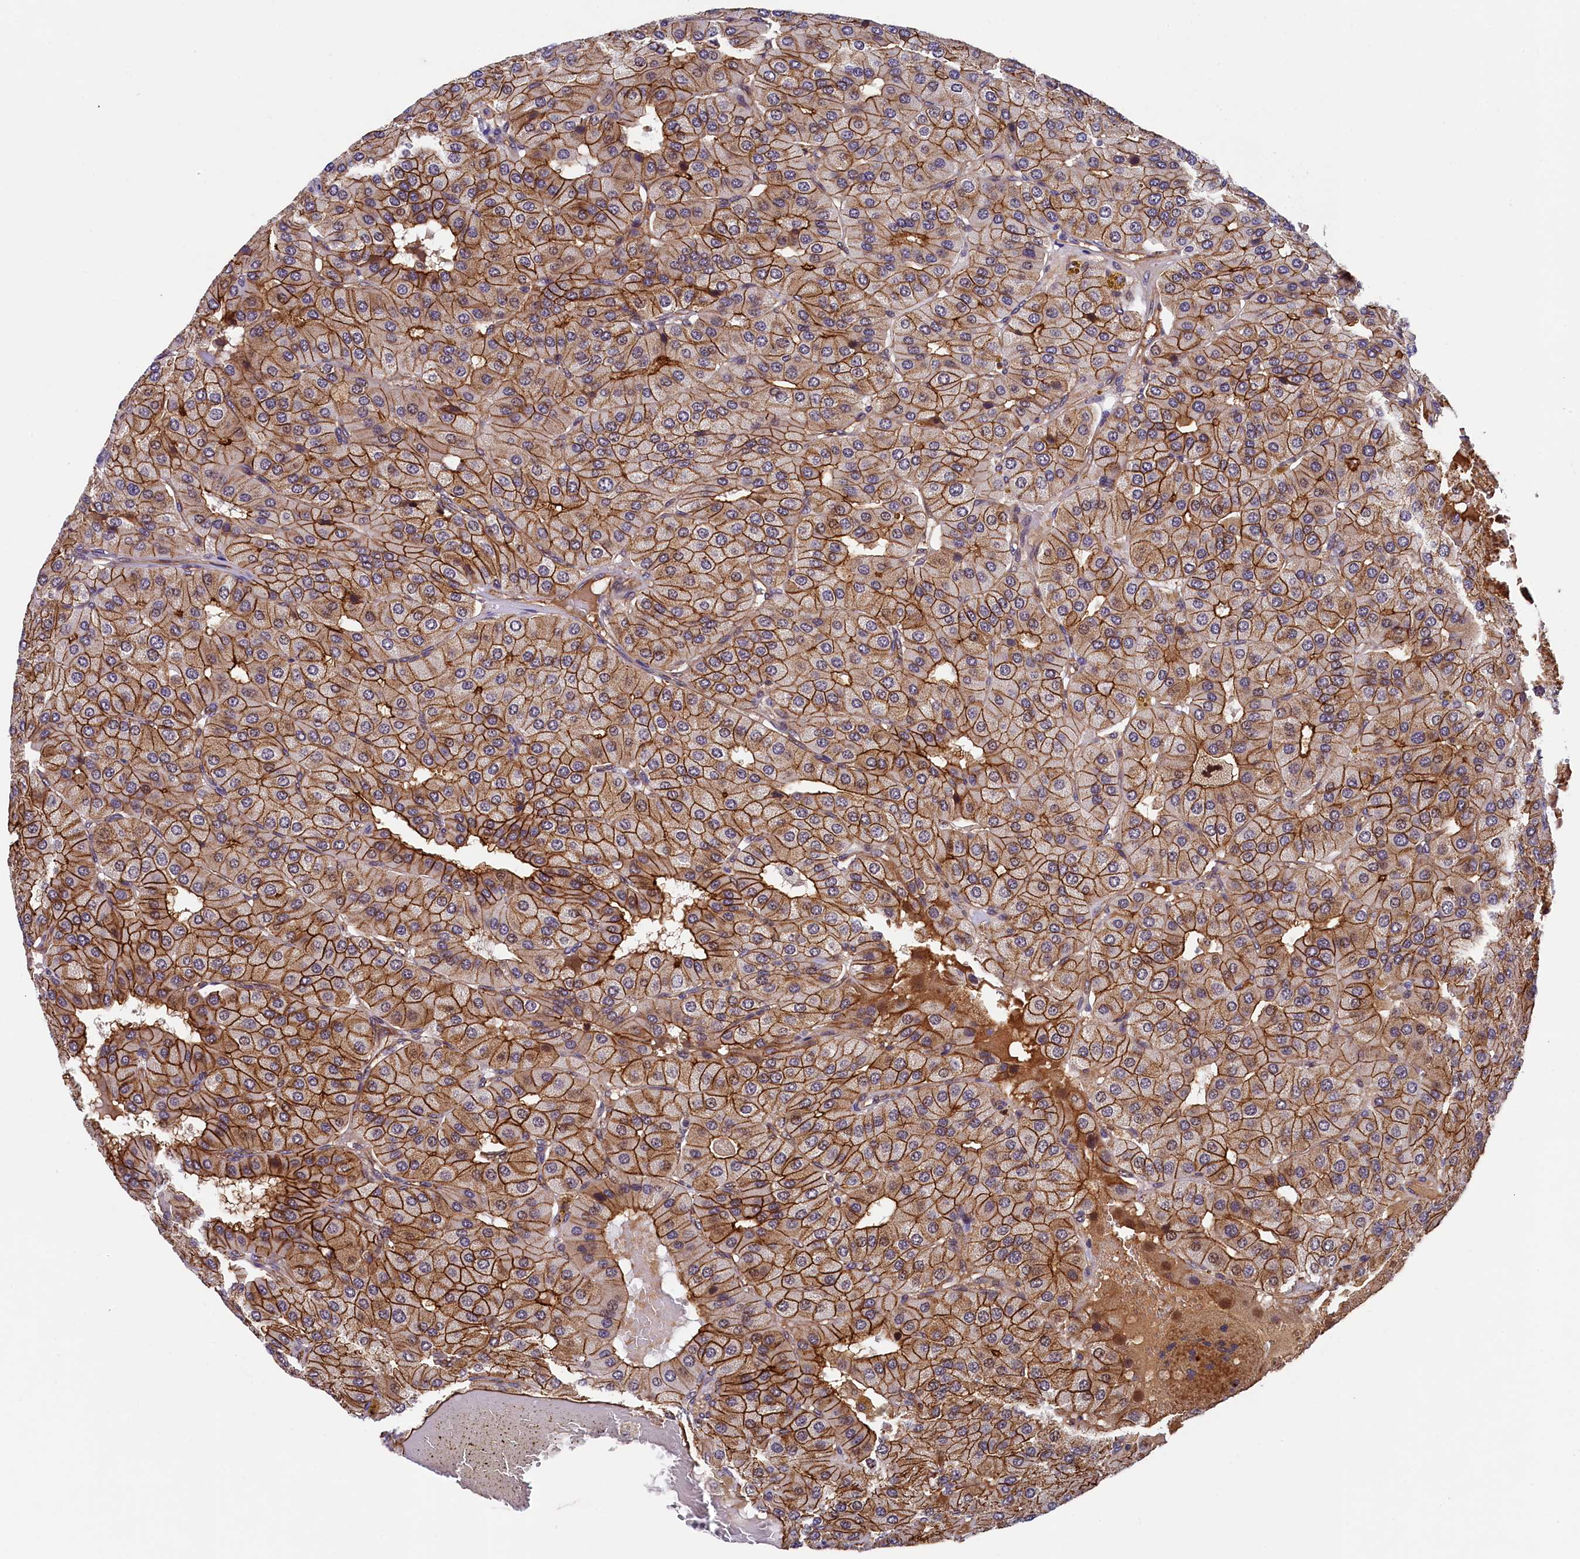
{"staining": {"intensity": "strong", "quantity": ">75%", "location": "cytoplasmic/membranous"}, "tissue": "parathyroid gland", "cell_type": "Glandular cells", "image_type": "normal", "snomed": [{"axis": "morphology", "description": "Normal tissue, NOS"}, {"axis": "morphology", "description": "Adenoma, NOS"}, {"axis": "topography", "description": "Parathyroid gland"}], "caption": "Parathyroid gland stained for a protein shows strong cytoplasmic/membranous positivity in glandular cells. (DAB = brown stain, brightfield microscopy at high magnification).", "gene": "ARL14EP", "patient": {"sex": "female", "age": 86}}